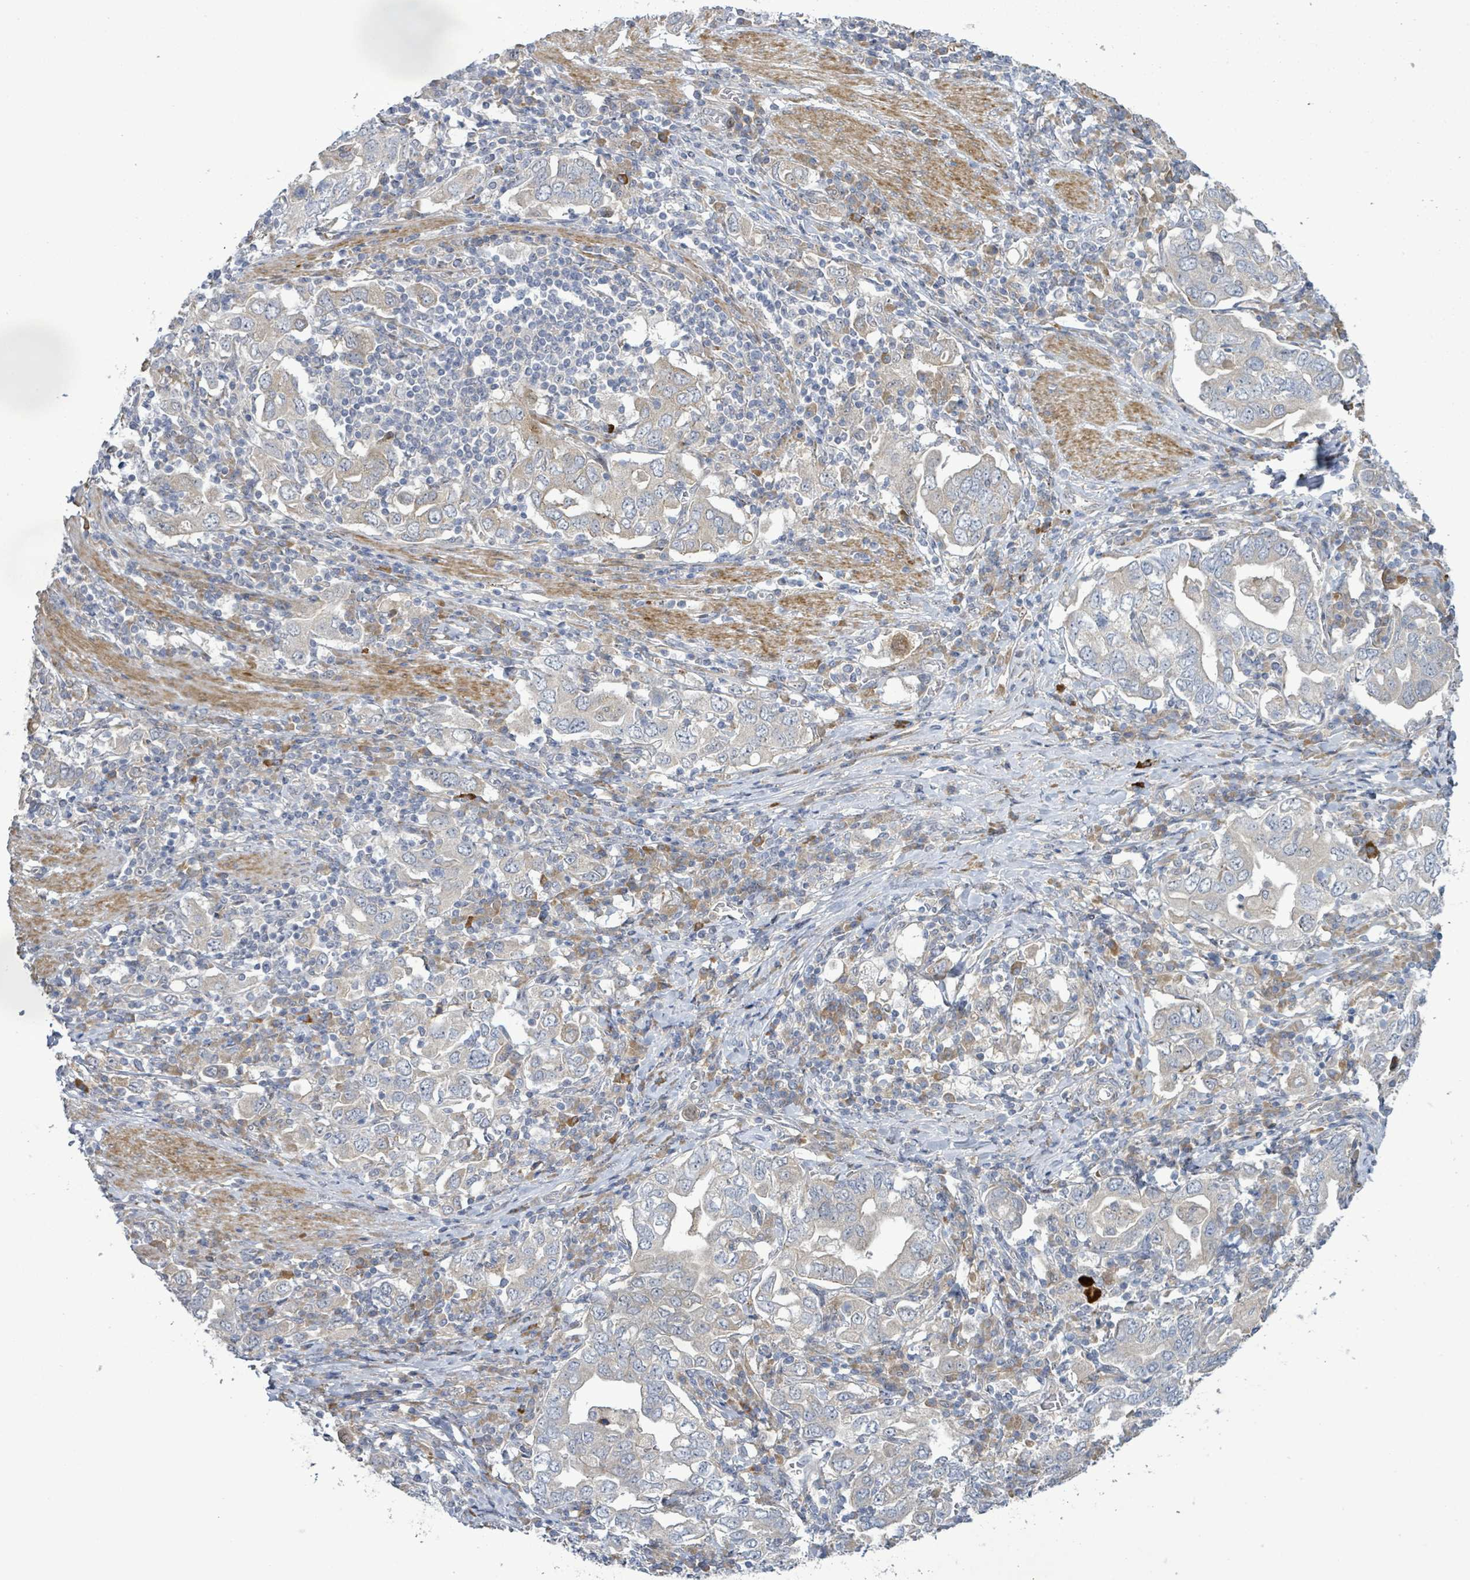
{"staining": {"intensity": "negative", "quantity": "none", "location": "none"}, "tissue": "stomach cancer", "cell_type": "Tumor cells", "image_type": "cancer", "snomed": [{"axis": "morphology", "description": "Adenocarcinoma, NOS"}, {"axis": "topography", "description": "Stomach, upper"}, {"axis": "topography", "description": "Stomach"}], "caption": "Histopathology image shows no significant protein expression in tumor cells of adenocarcinoma (stomach).", "gene": "SLIT3", "patient": {"sex": "male", "age": 62}}